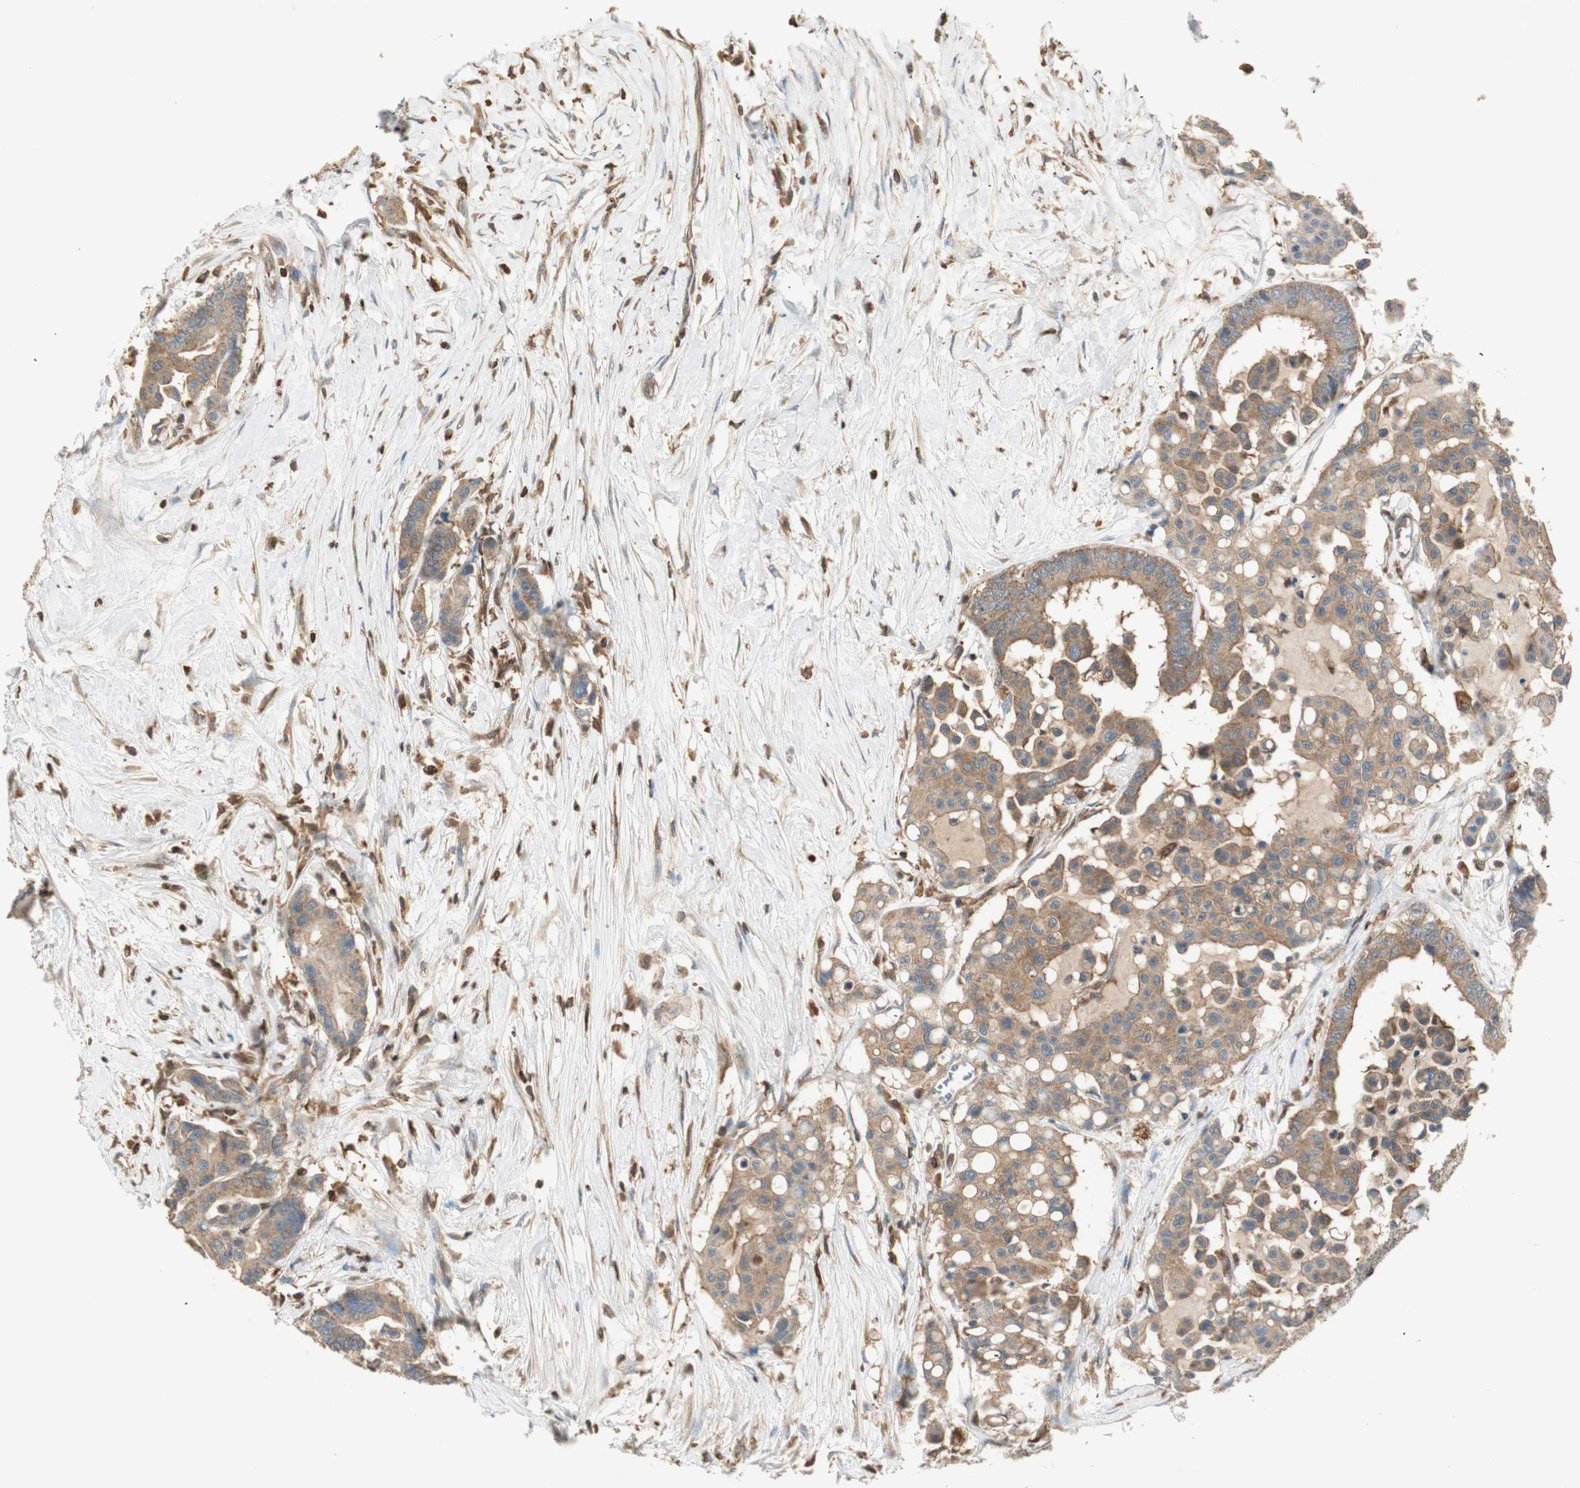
{"staining": {"intensity": "moderate", "quantity": ">75%", "location": "cytoplasmic/membranous"}, "tissue": "colorectal cancer", "cell_type": "Tumor cells", "image_type": "cancer", "snomed": [{"axis": "morphology", "description": "Normal tissue, NOS"}, {"axis": "morphology", "description": "Adenocarcinoma, NOS"}, {"axis": "topography", "description": "Colon"}], "caption": "Brown immunohistochemical staining in adenocarcinoma (colorectal) displays moderate cytoplasmic/membranous positivity in approximately >75% of tumor cells.", "gene": "CRLF3", "patient": {"sex": "male", "age": 82}}